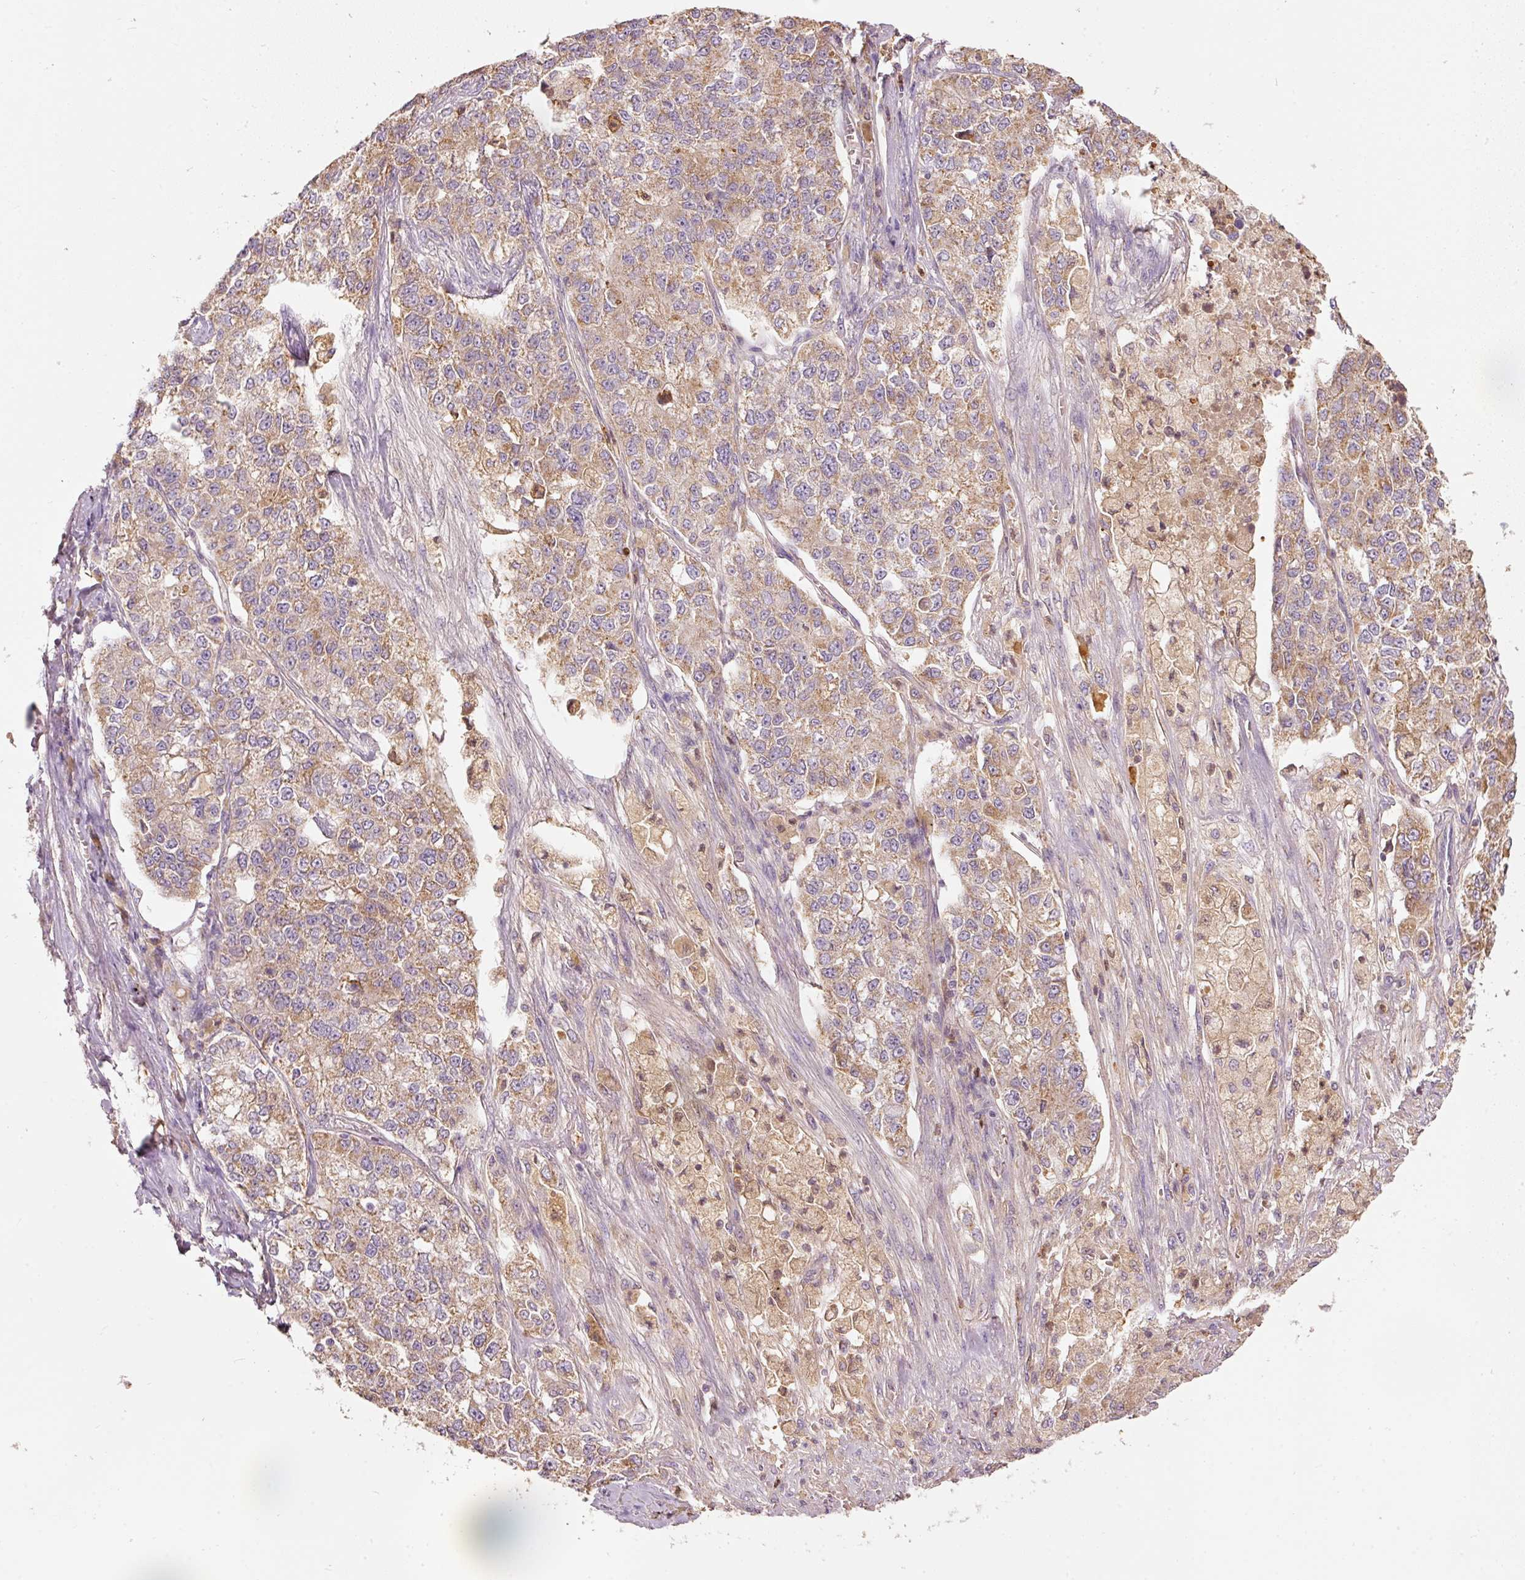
{"staining": {"intensity": "moderate", "quantity": ">75%", "location": "cytoplasmic/membranous"}, "tissue": "lung cancer", "cell_type": "Tumor cells", "image_type": "cancer", "snomed": [{"axis": "morphology", "description": "Adenocarcinoma, NOS"}, {"axis": "topography", "description": "Lung"}], "caption": "Moderate cytoplasmic/membranous positivity is appreciated in approximately >75% of tumor cells in adenocarcinoma (lung).", "gene": "PSENEN", "patient": {"sex": "male", "age": 49}}